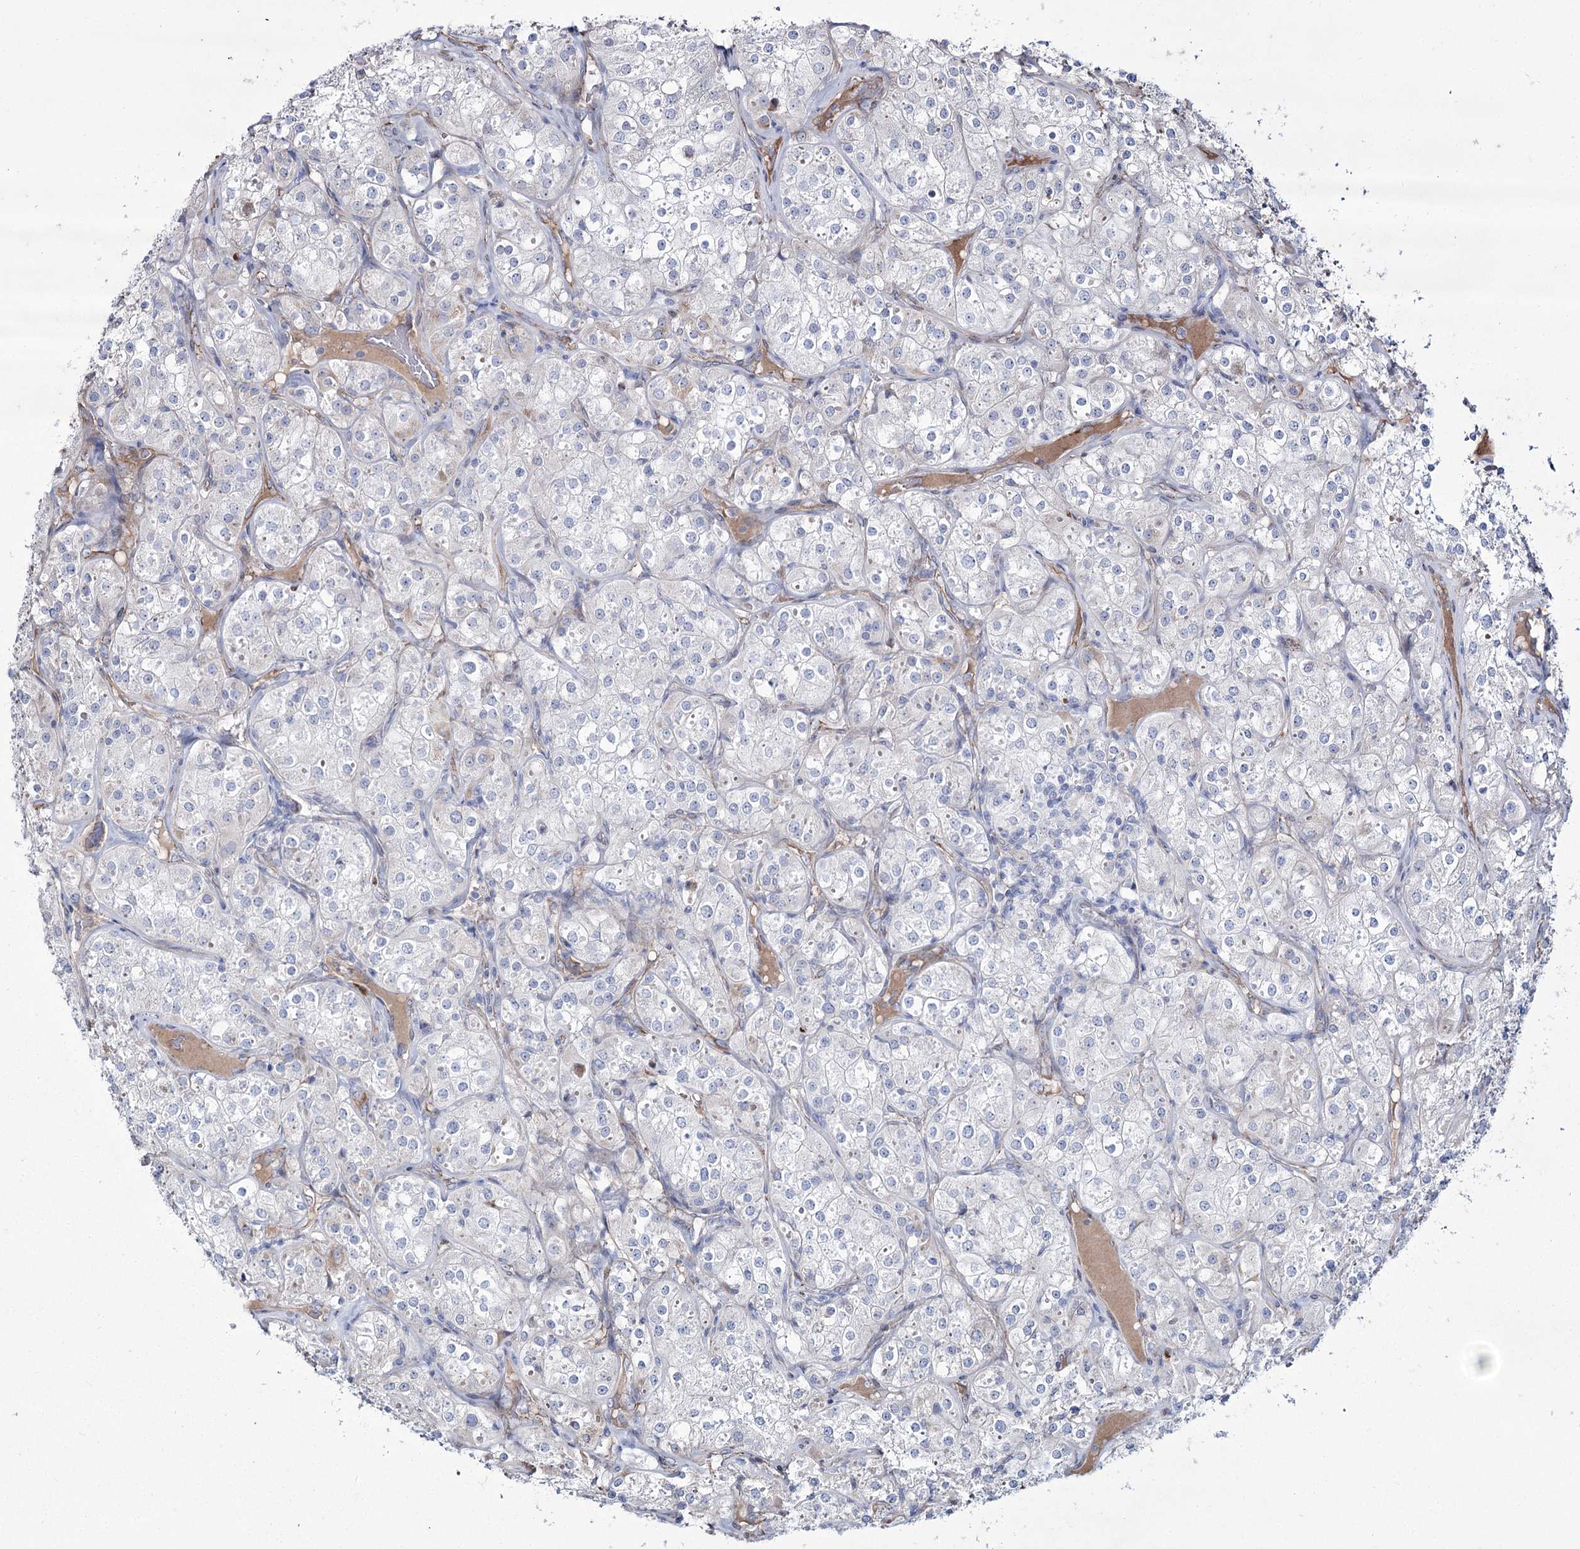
{"staining": {"intensity": "negative", "quantity": "none", "location": "none"}, "tissue": "renal cancer", "cell_type": "Tumor cells", "image_type": "cancer", "snomed": [{"axis": "morphology", "description": "Adenocarcinoma, NOS"}, {"axis": "topography", "description": "Kidney"}], "caption": "Human renal cancer stained for a protein using immunohistochemistry reveals no positivity in tumor cells.", "gene": "ME3", "patient": {"sex": "male", "age": 77}}